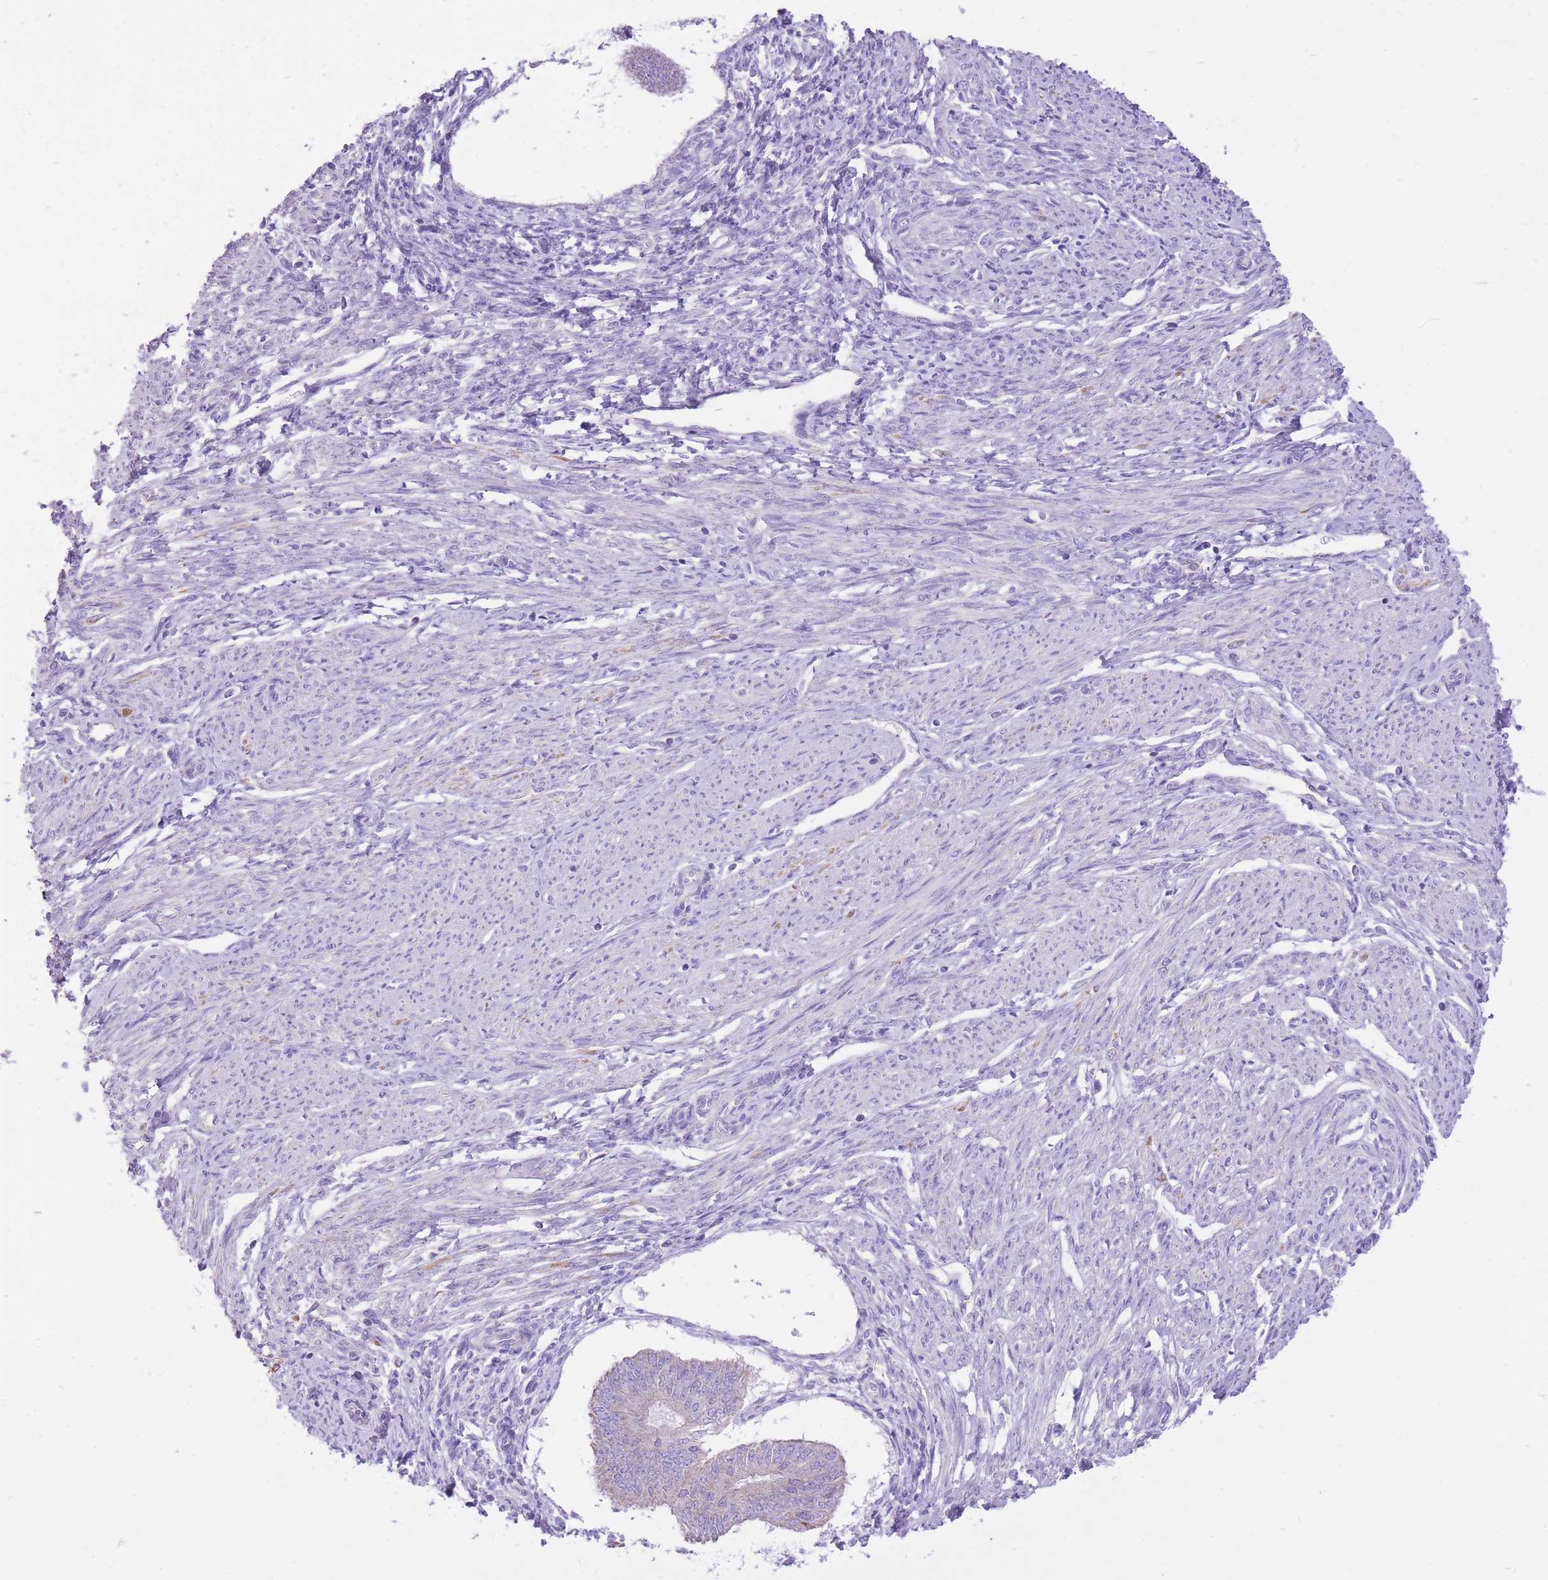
{"staining": {"intensity": "negative", "quantity": "none", "location": "none"}, "tissue": "endometrial cancer", "cell_type": "Tumor cells", "image_type": "cancer", "snomed": [{"axis": "morphology", "description": "Adenocarcinoma, NOS"}, {"axis": "topography", "description": "Endometrium"}], "caption": "The image exhibits no significant expression in tumor cells of endometrial adenocarcinoma. (Stains: DAB immunohistochemistry (IHC) with hematoxylin counter stain, Microscopy: brightfield microscopy at high magnification).", "gene": "SLC4A4", "patient": {"sex": "female", "age": 58}}